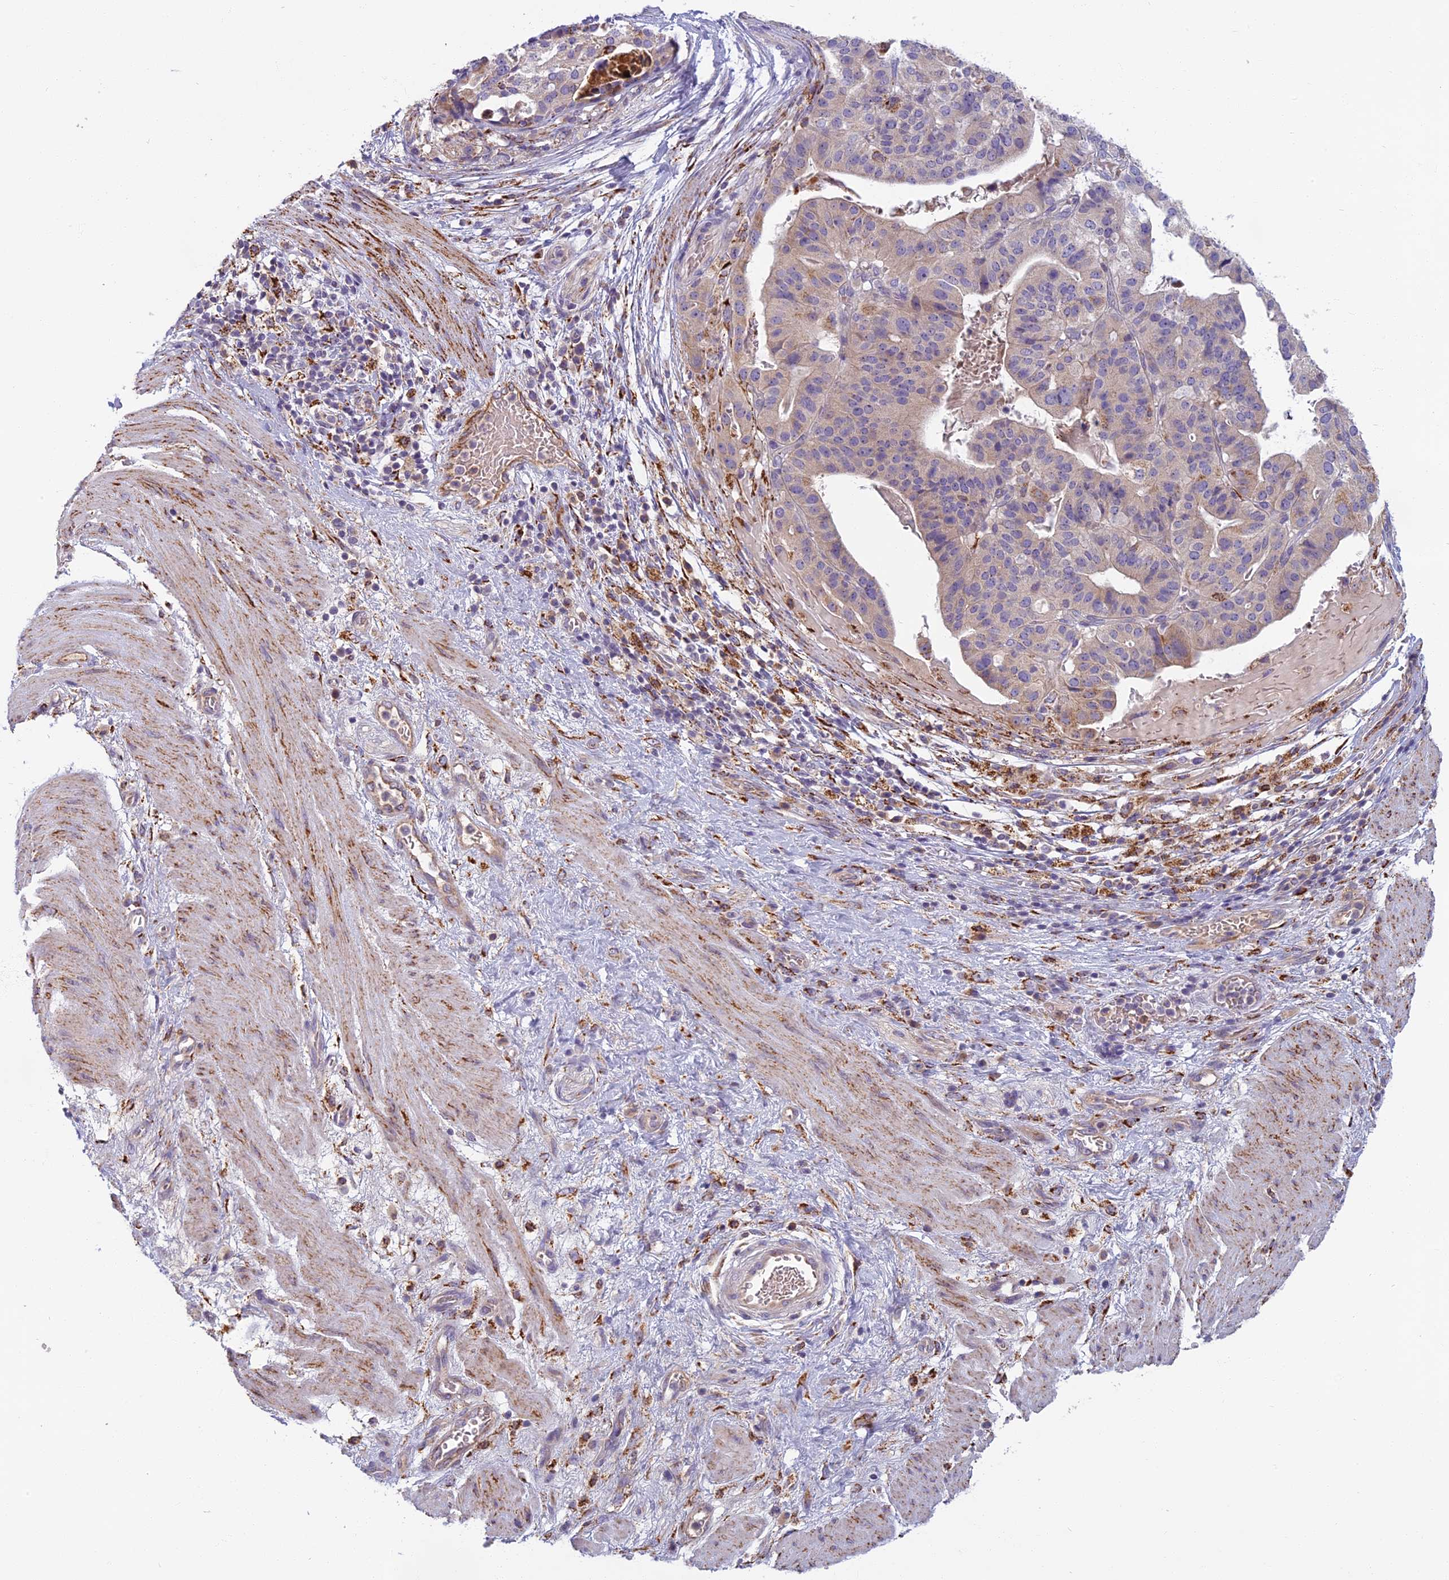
{"staining": {"intensity": "moderate", "quantity": "<25%", "location": "cytoplasmic/membranous"}, "tissue": "stomach cancer", "cell_type": "Tumor cells", "image_type": "cancer", "snomed": [{"axis": "morphology", "description": "Adenocarcinoma, NOS"}, {"axis": "topography", "description": "Stomach"}], "caption": "Immunohistochemistry (DAB (3,3'-diaminobenzidine)) staining of human adenocarcinoma (stomach) exhibits moderate cytoplasmic/membranous protein expression in approximately <25% of tumor cells.", "gene": "SEMA7A", "patient": {"sex": "male", "age": 48}}